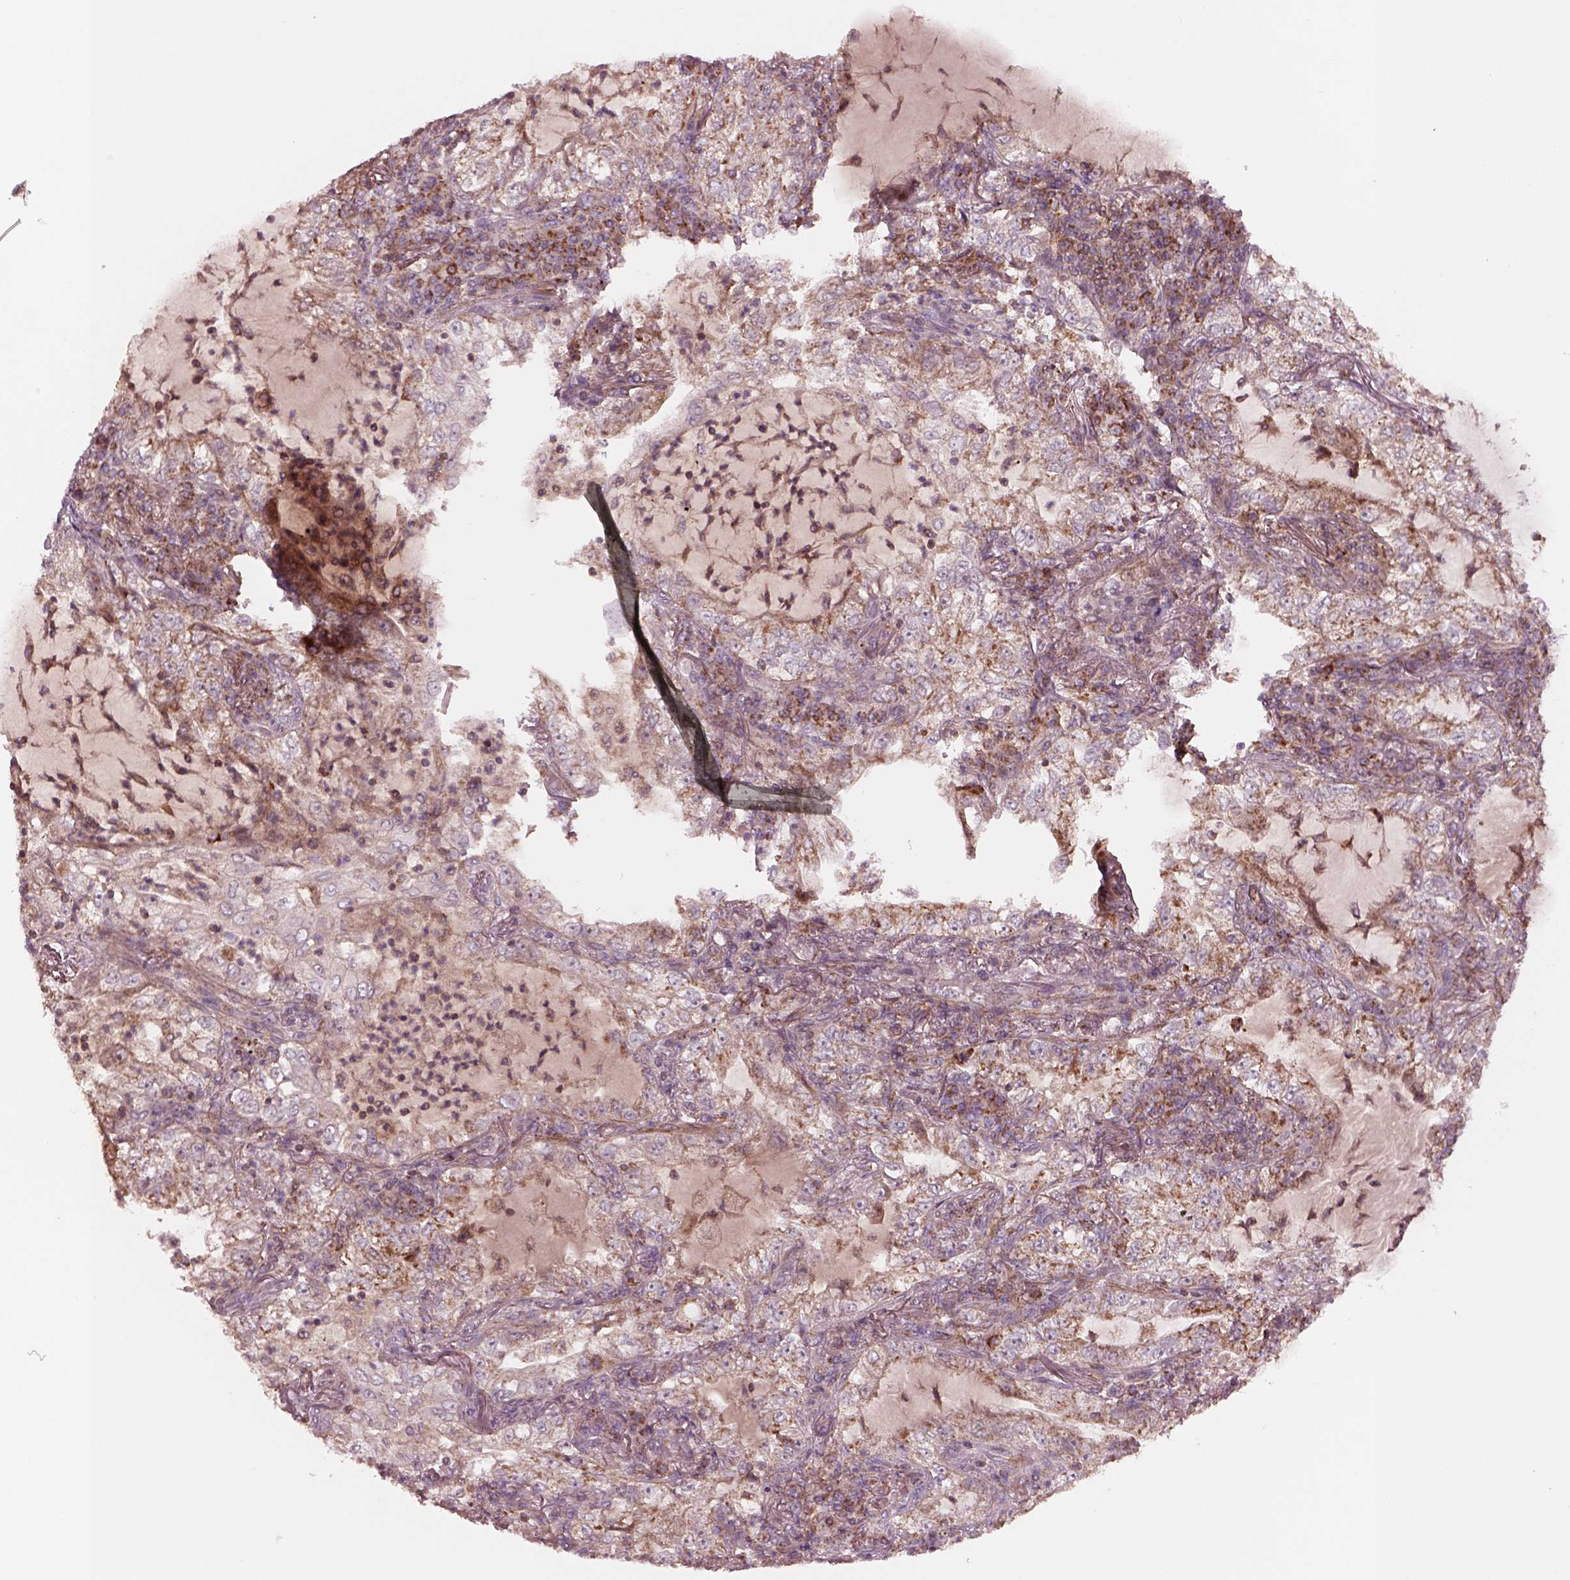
{"staining": {"intensity": "moderate", "quantity": ">75%", "location": "cytoplasmic/membranous"}, "tissue": "lung cancer", "cell_type": "Tumor cells", "image_type": "cancer", "snomed": [{"axis": "morphology", "description": "Adenocarcinoma, NOS"}, {"axis": "topography", "description": "Lung"}], "caption": "An IHC image of neoplastic tissue is shown. Protein staining in brown labels moderate cytoplasmic/membranous positivity in lung adenocarcinoma within tumor cells.", "gene": "SLC25A5", "patient": {"sex": "female", "age": 73}}